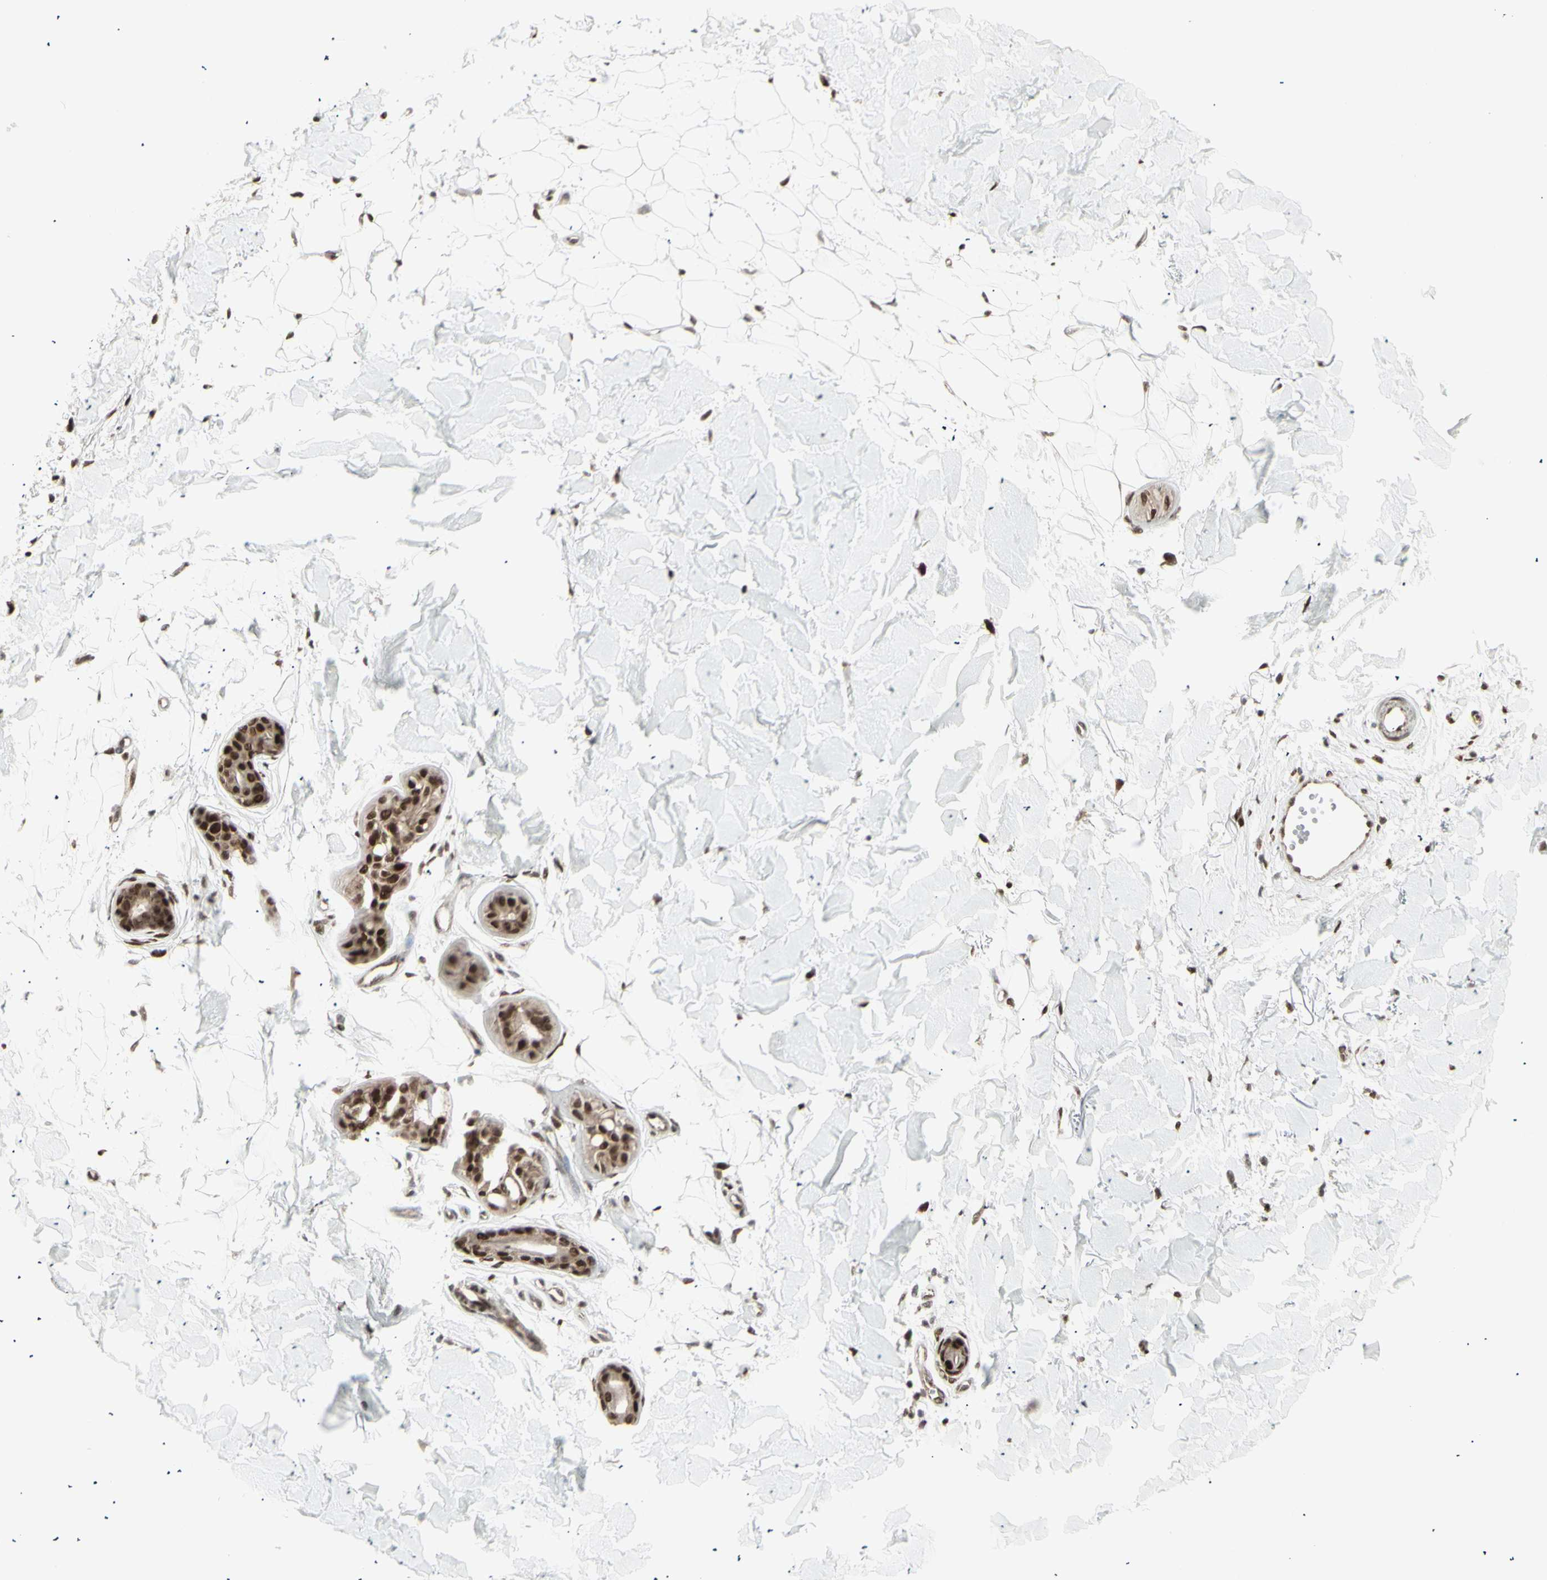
{"staining": {"intensity": "strong", "quantity": ">75%", "location": "cytoplasmic/membranous,nuclear"}, "tissue": "skin cancer", "cell_type": "Tumor cells", "image_type": "cancer", "snomed": [{"axis": "morphology", "description": "Basal cell carcinoma"}, {"axis": "topography", "description": "Skin"}], "caption": "Immunohistochemical staining of human skin cancer (basal cell carcinoma) demonstrates high levels of strong cytoplasmic/membranous and nuclear protein staining in about >75% of tumor cells.", "gene": "CBX1", "patient": {"sex": "female", "age": 58}}